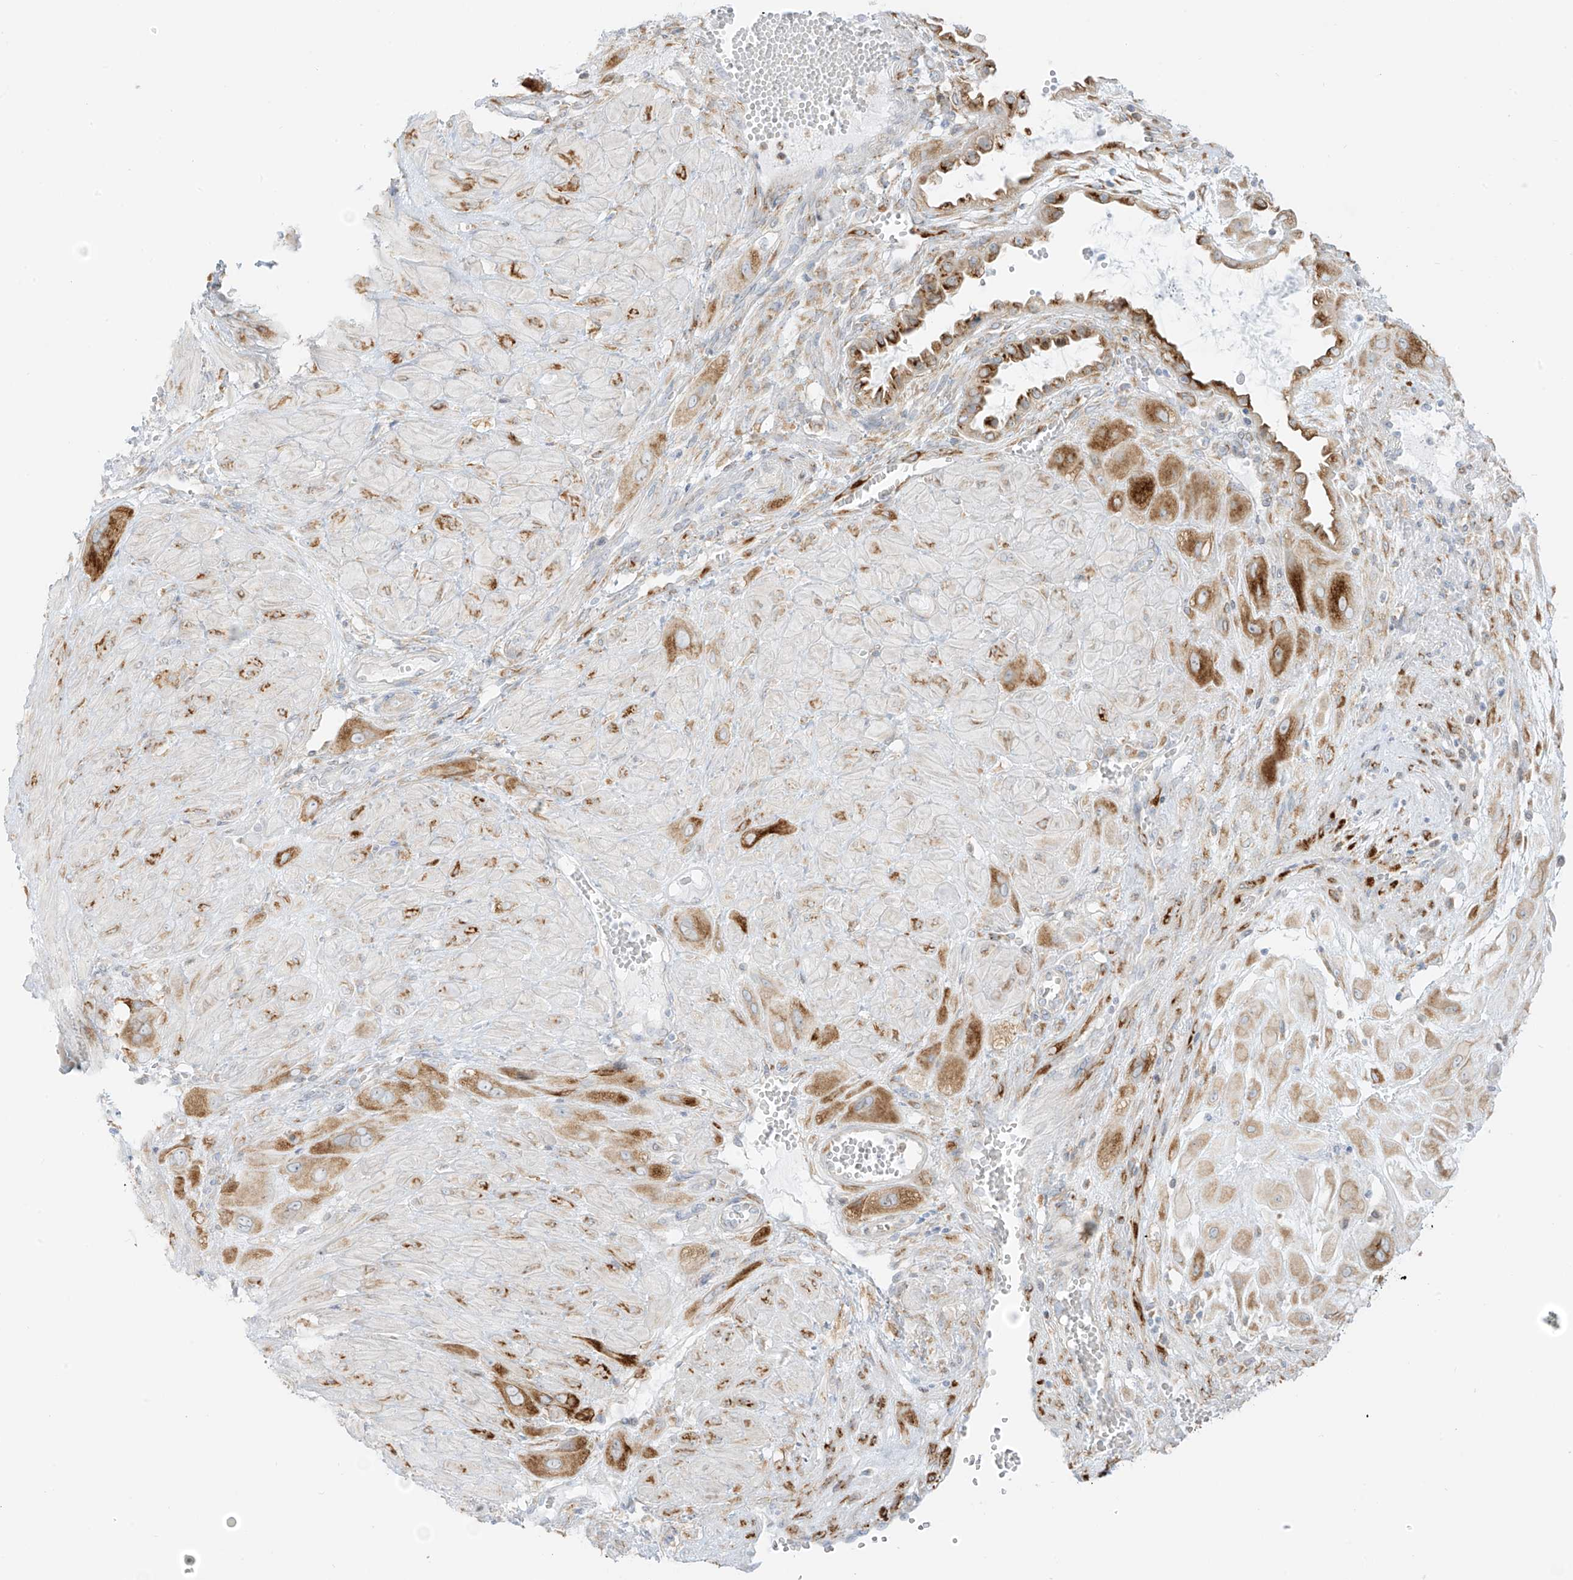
{"staining": {"intensity": "moderate", "quantity": ">75%", "location": "cytoplasmic/membranous"}, "tissue": "cervical cancer", "cell_type": "Tumor cells", "image_type": "cancer", "snomed": [{"axis": "morphology", "description": "Squamous cell carcinoma, NOS"}, {"axis": "topography", "description": "Cervix"}], "caption": "Squamous cell carcinoma (cervical) stained with DAB immunohistochemistry (IHC) shows medium levels of moderate cytoplasmic/membranous positivity in approximately >75% of tumor cells. (IHC, brightfield microscopy, high magnification).", "gene": "LRRC59", "patient": {"sex": "female", "age": 34}}